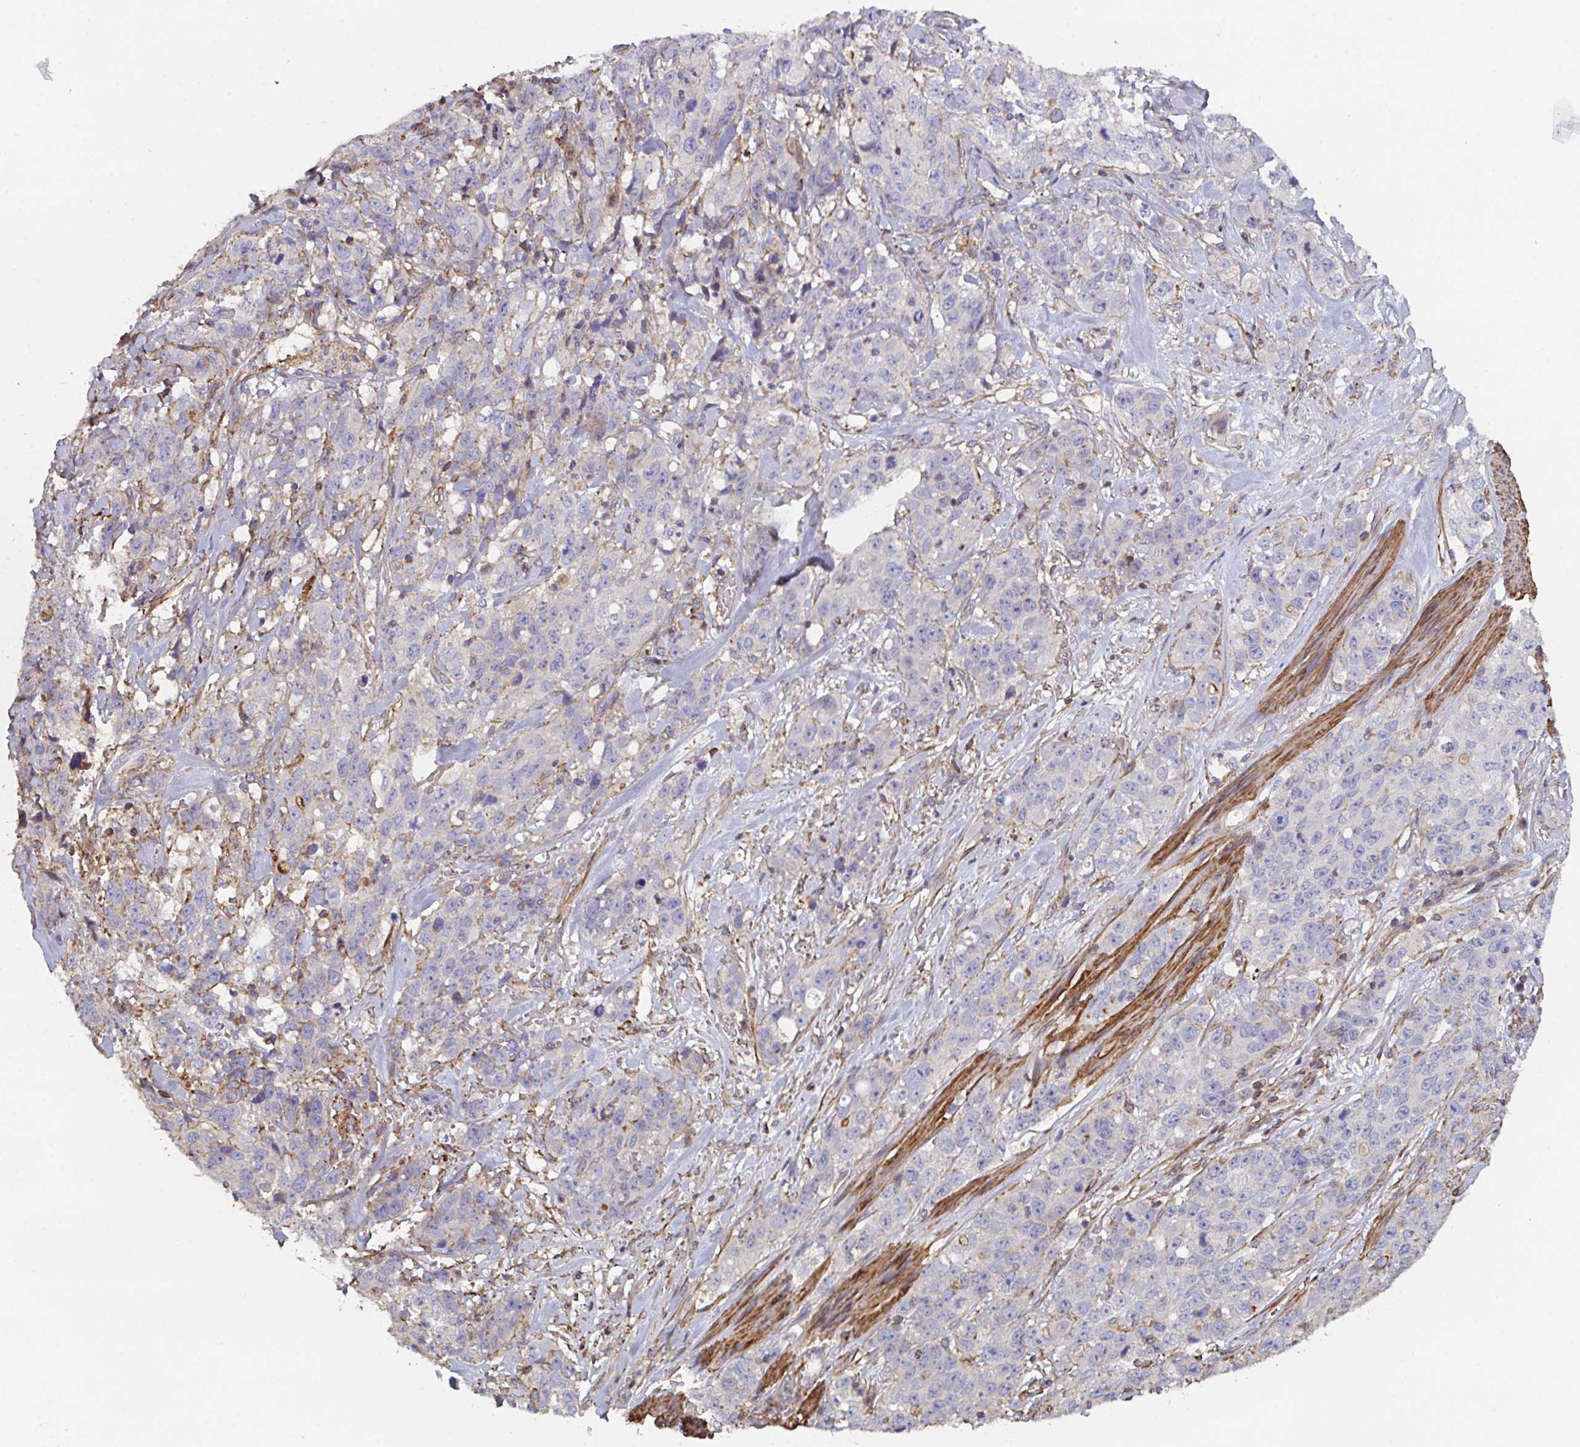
{"staining": {"intensity": "negative", "quantity": "none", "location": "none"}, "tissue": "stomach cancer", "cell_type": "Tumor cells", "image_type": "cancer", "snomed": [{"axis": "morphology", "description": "Adenocarcinoma, NOS"}, {"axis": "topography", "description": "Stomach"}], "caption": "Immunohistochemistry histopathology image of neoplastic tissue: stomach adenocarcinoma stained with DAB reveals no significant protein staining in tumor cells. (DAB (3,3'-diaminobenzidine) immunohistochemistry, high magnification).", "gene": "FZD2", "patient": {"sex": "male", "age": 48}}